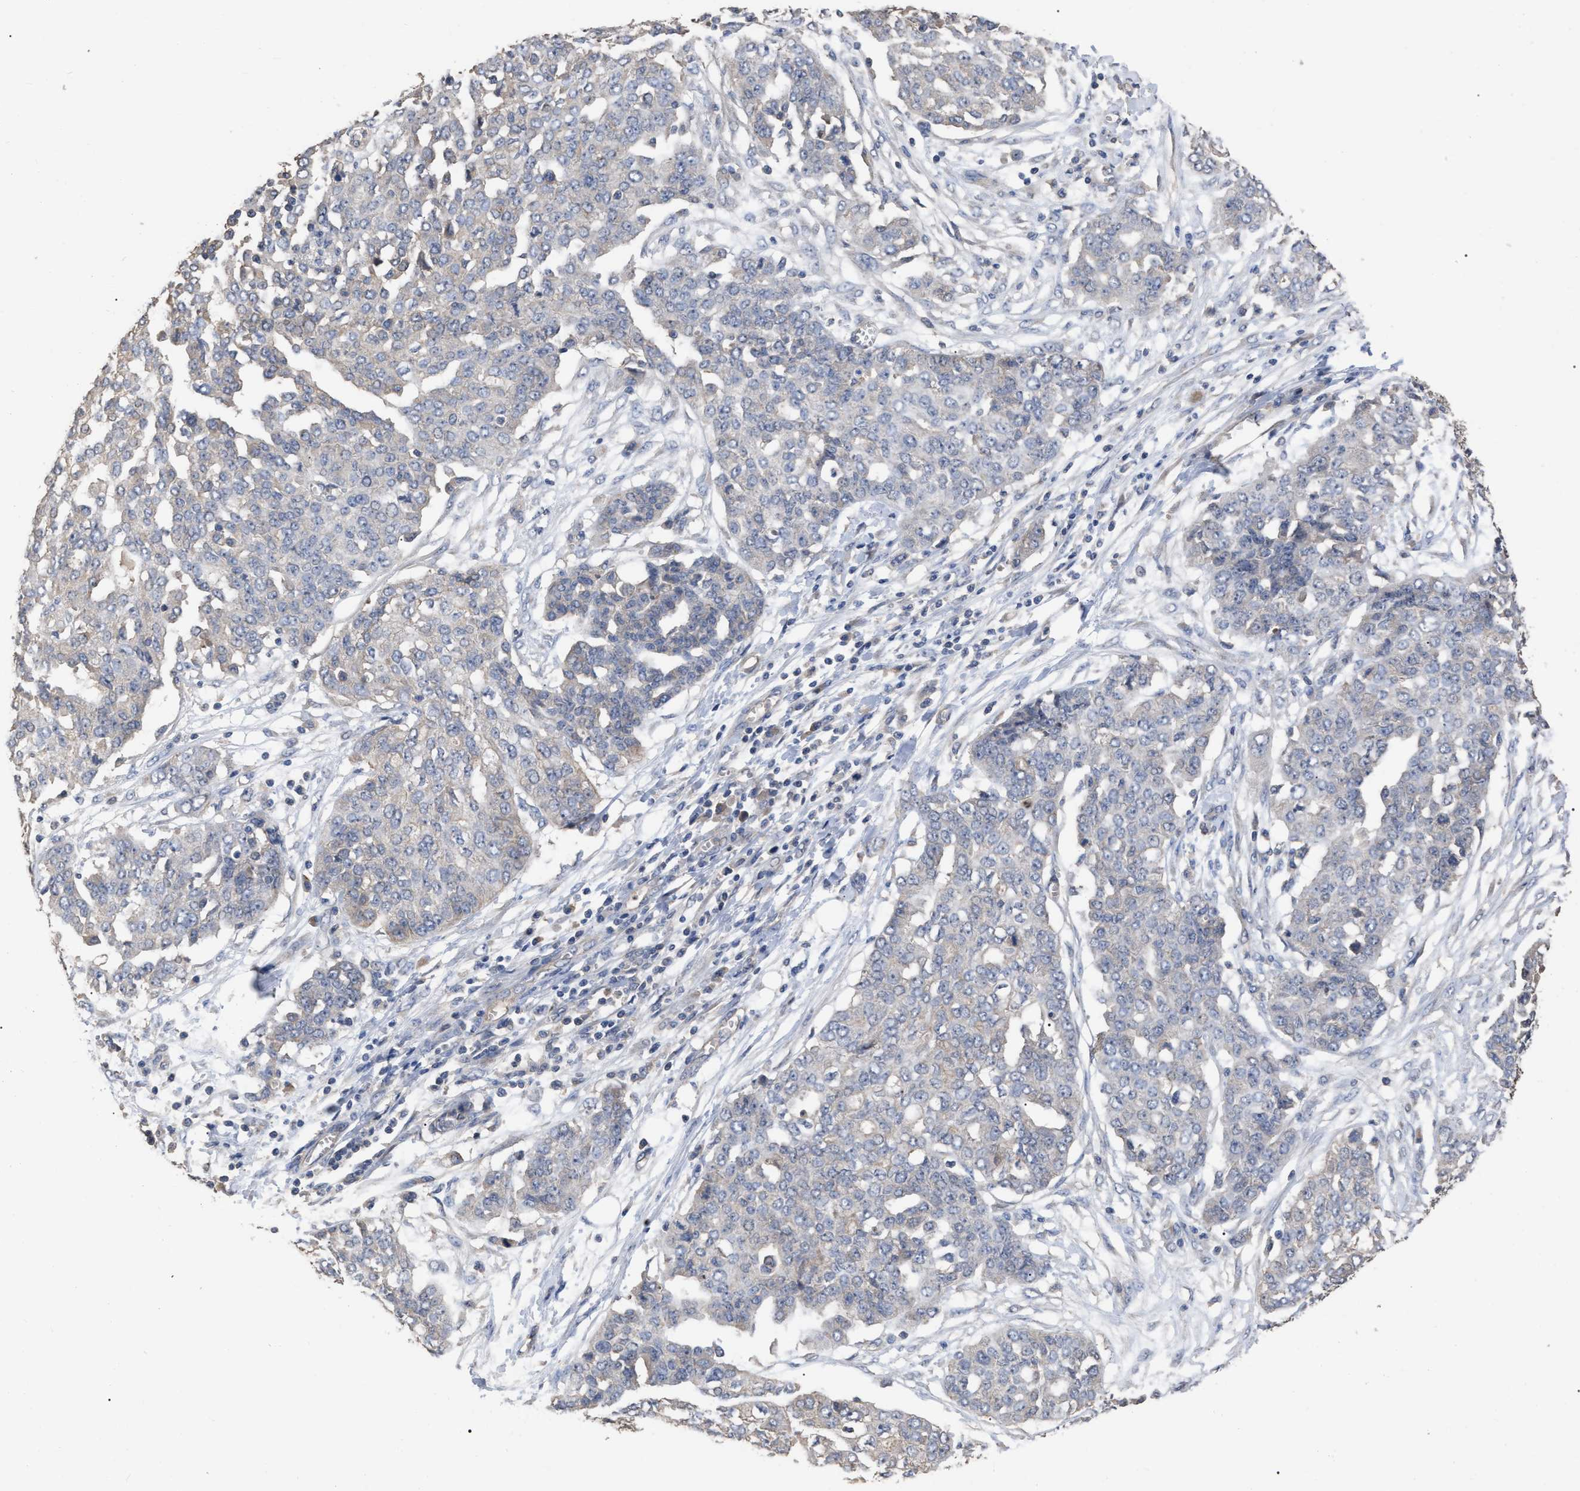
{"staining": {"intensity": "negative", "quantity": "none", "location": "none"}, "tissue": "ovarian cancer", "cell_type": "Tumor cells", "image_type": "cancer", "snomed": [{"axis": "morphology", "description": "Cystadenocarcinoma, serous, NOS"}, {"axis": "topography", "description": "Soft tissue"}, {"axis": "topography", "description": "Ovary"}], "caption": "DAB immunohistochemical staining of human ovarian cancer (serous cystadenocarcinoma) shows no significant positivity in tumor cells.", "gene": "BTN2A1", "patient": {"sex": "female", "age": 57}}